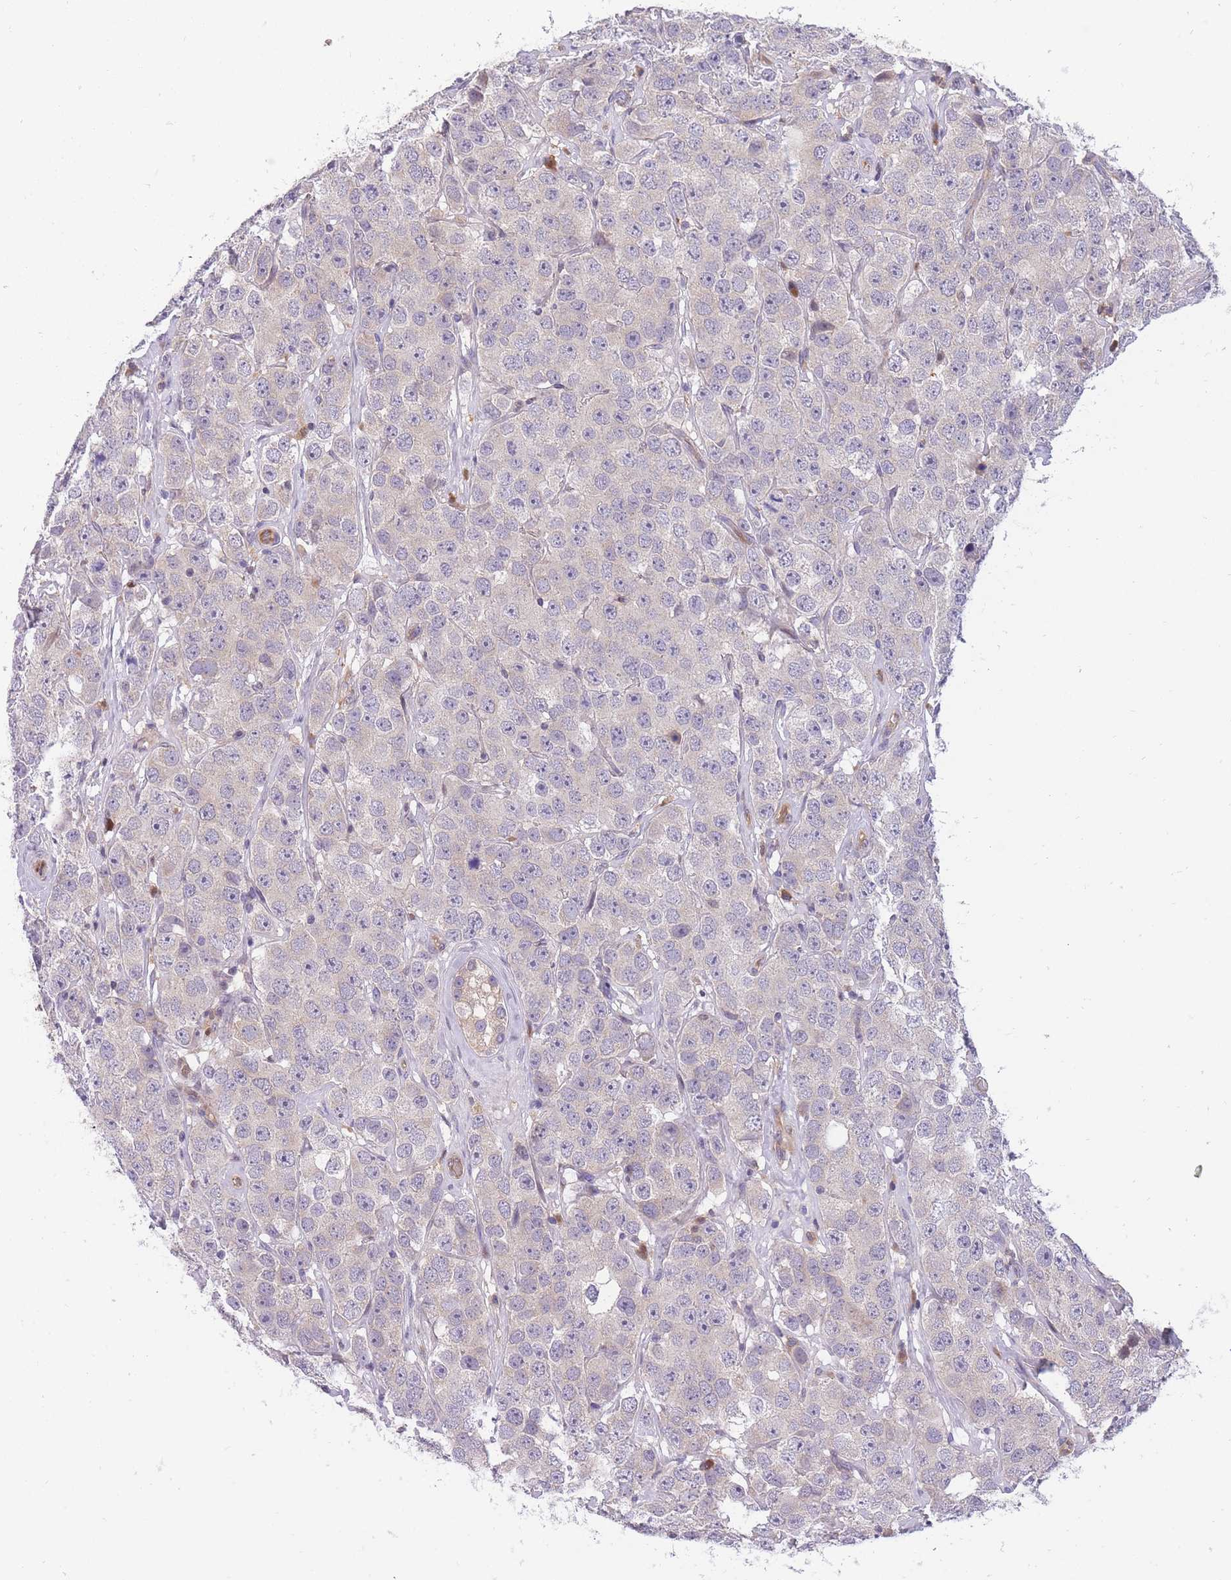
{"staining": {"intensity": "negative", "quantity": "none", "location": "none"}, "tissue": "testis cancer", "cell_type": "Tumor cells", "image_type": "cancer", "snomed": [{"axis": "morphology", "description": "Seminoma, NOS"}, {"axis": "topography", "description": "Testis"}], "caption": "Immunohistochemical staining of testis cancer (seminoma) demonstrates no significant expression in tumor cells. Nuclei are stained in blue.", "gene": "CRYGN", "patient": {"sex": "male", "age": 28}}